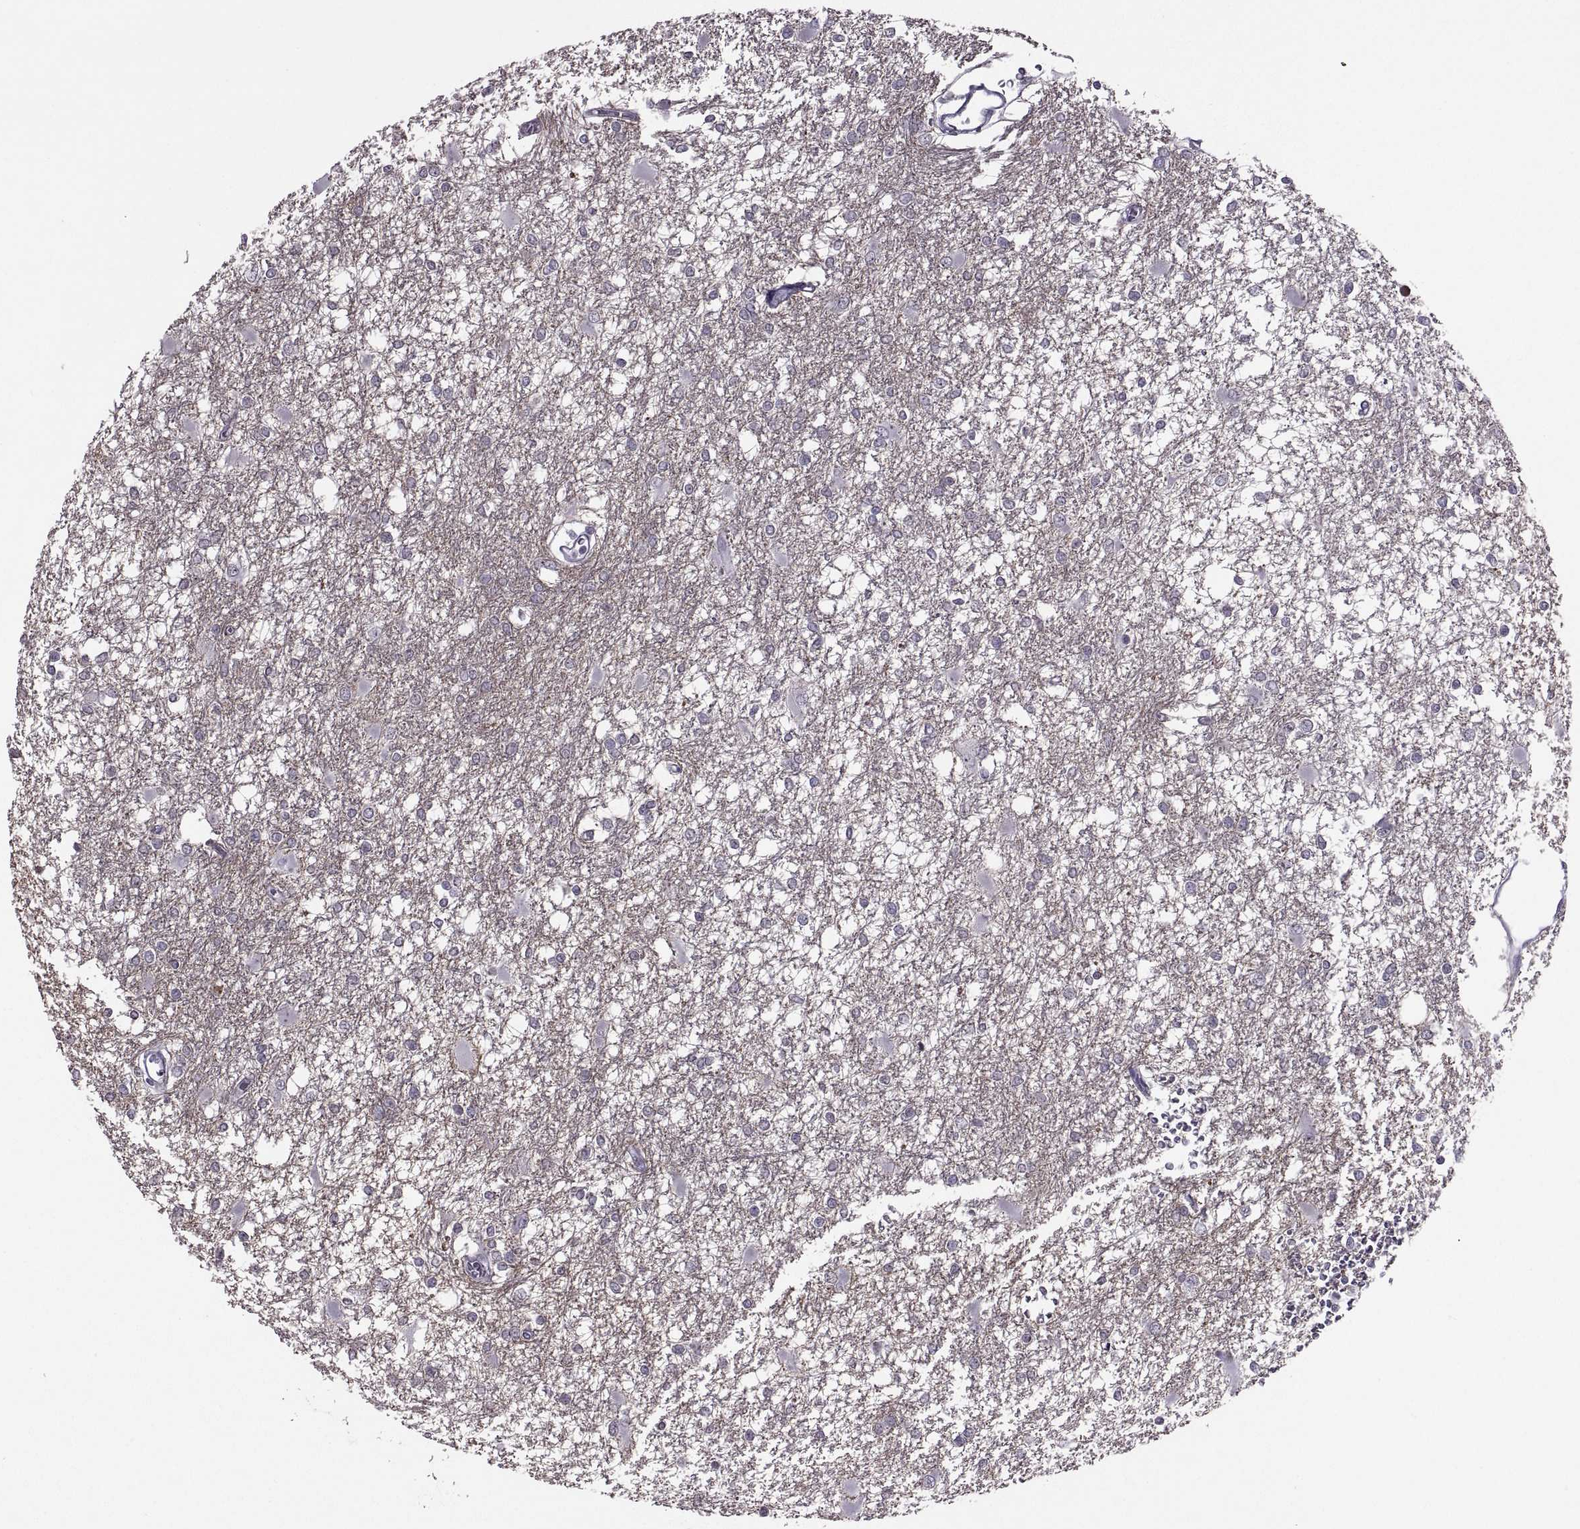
{"staining": {"intensity": "negative", "quantity": "none", "location": "none"}, "tissue": "glioma", "cell_type": "Tumor cells", "image_type": "cancer", "snomed": [{"axis": "morphology", "description": "Glioma, malignant, High grade"}, {"axis": "topography", "description": "Cerebral cortex"}], "caption": "This micrograph is of high-grade glioma (malignant) stained with immunohistochemistry (IHC) to label a protein in brown with the nuclei are counter-stained blue. There is no positivity in tumor cells. The staining was performed using DAB to visualize the protein expression in brown, while the nuclei were stained in blue with hematoxylin (Magnification: 20x).", "gene": "ASIC2", "patient": {"sex": "male", "age": 79}}